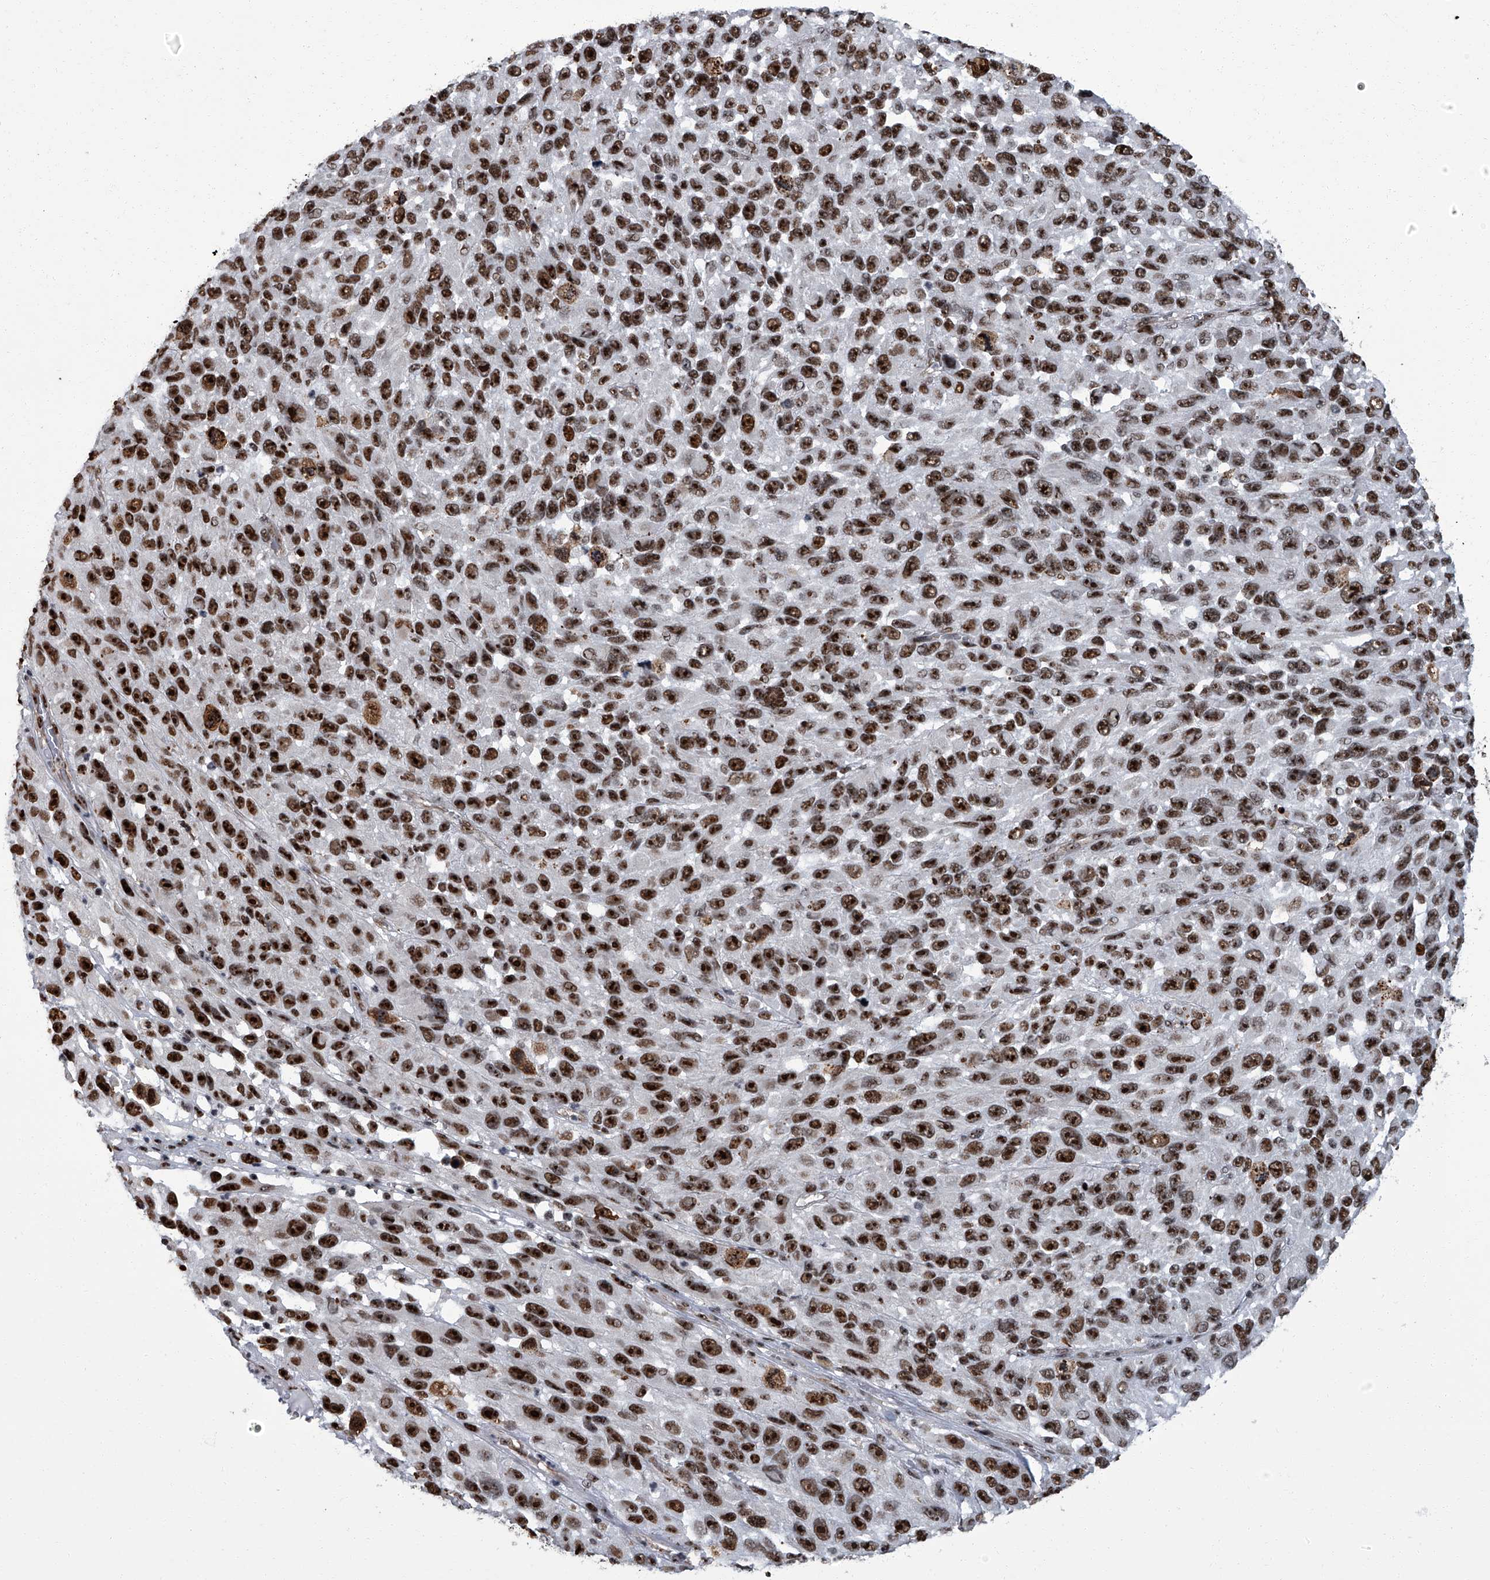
{"staining": {"intensity": "strong", "quantity": ">75%", "location": "nuclear"}, "tissue": "melanoma", "cell_type": "Tumor cells", "image_type": "cancer", "snomed": [{"axis": "morphology", "description": "Malignant melanoma, NOS"}, {"axis": "topography", "description": "Skin"}], "caption": "Malignant melanoma stained with immunohistochemistry shows strong nuclear expression in approximately >75% of tumor cells.", "gene": "ZNF518B", "patient": {"sex": "female", "age": 96}}